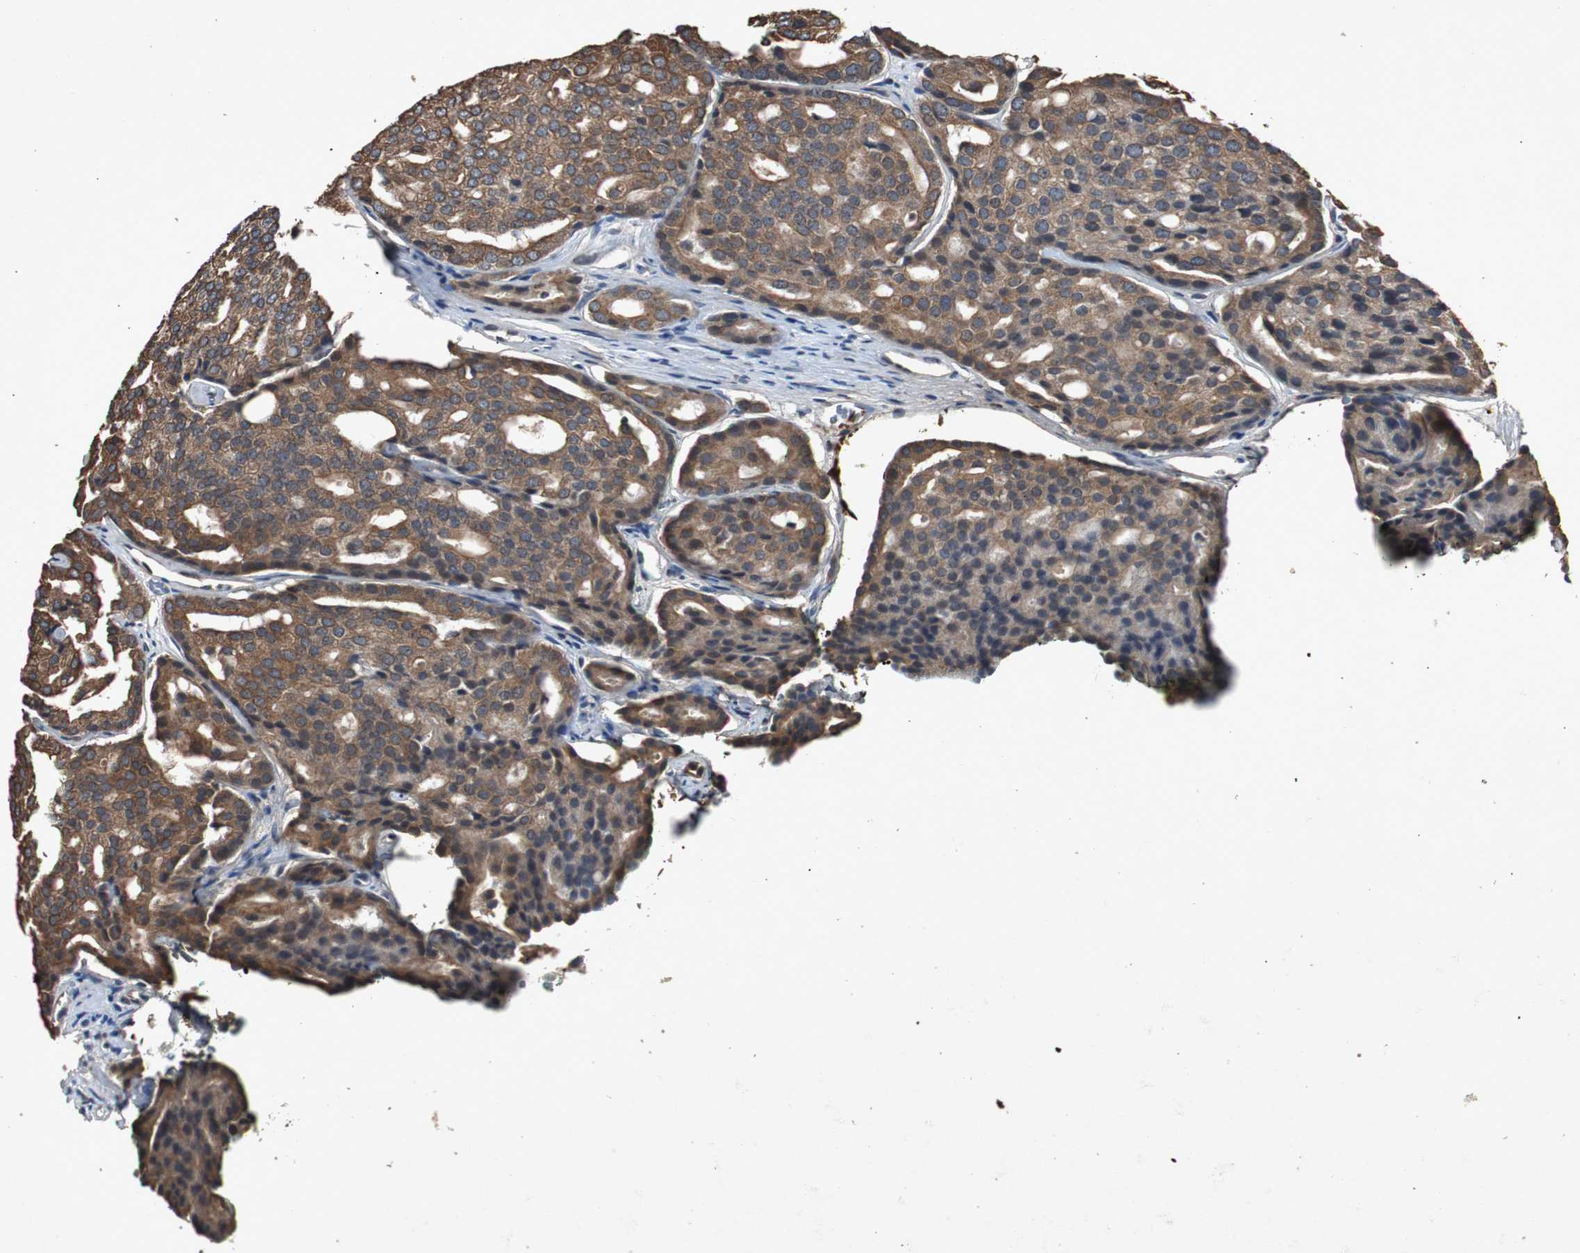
{"staining": {"intensity": "moderate", "quantity": ">75%", "location": "cytoplasmic/membranous"}, "tissue": "prostate cancer", "cell_type": "Tumor cells", "image_type": "cancer", "snomed": [{"axis": "morphology", "description": "Adenocarcinoma, High grade"}, {"axis": "topography", "description": "Prostate"}], "caption": "Adenocarcinoma (high-grade) (prostate) stained with a brown dye demonstrates moderate cytoplasmic/membranous positive staining in about >75% of tumor cells.", "gene": "SLIT2", "patient": {"sex": "male", "age": 64}}